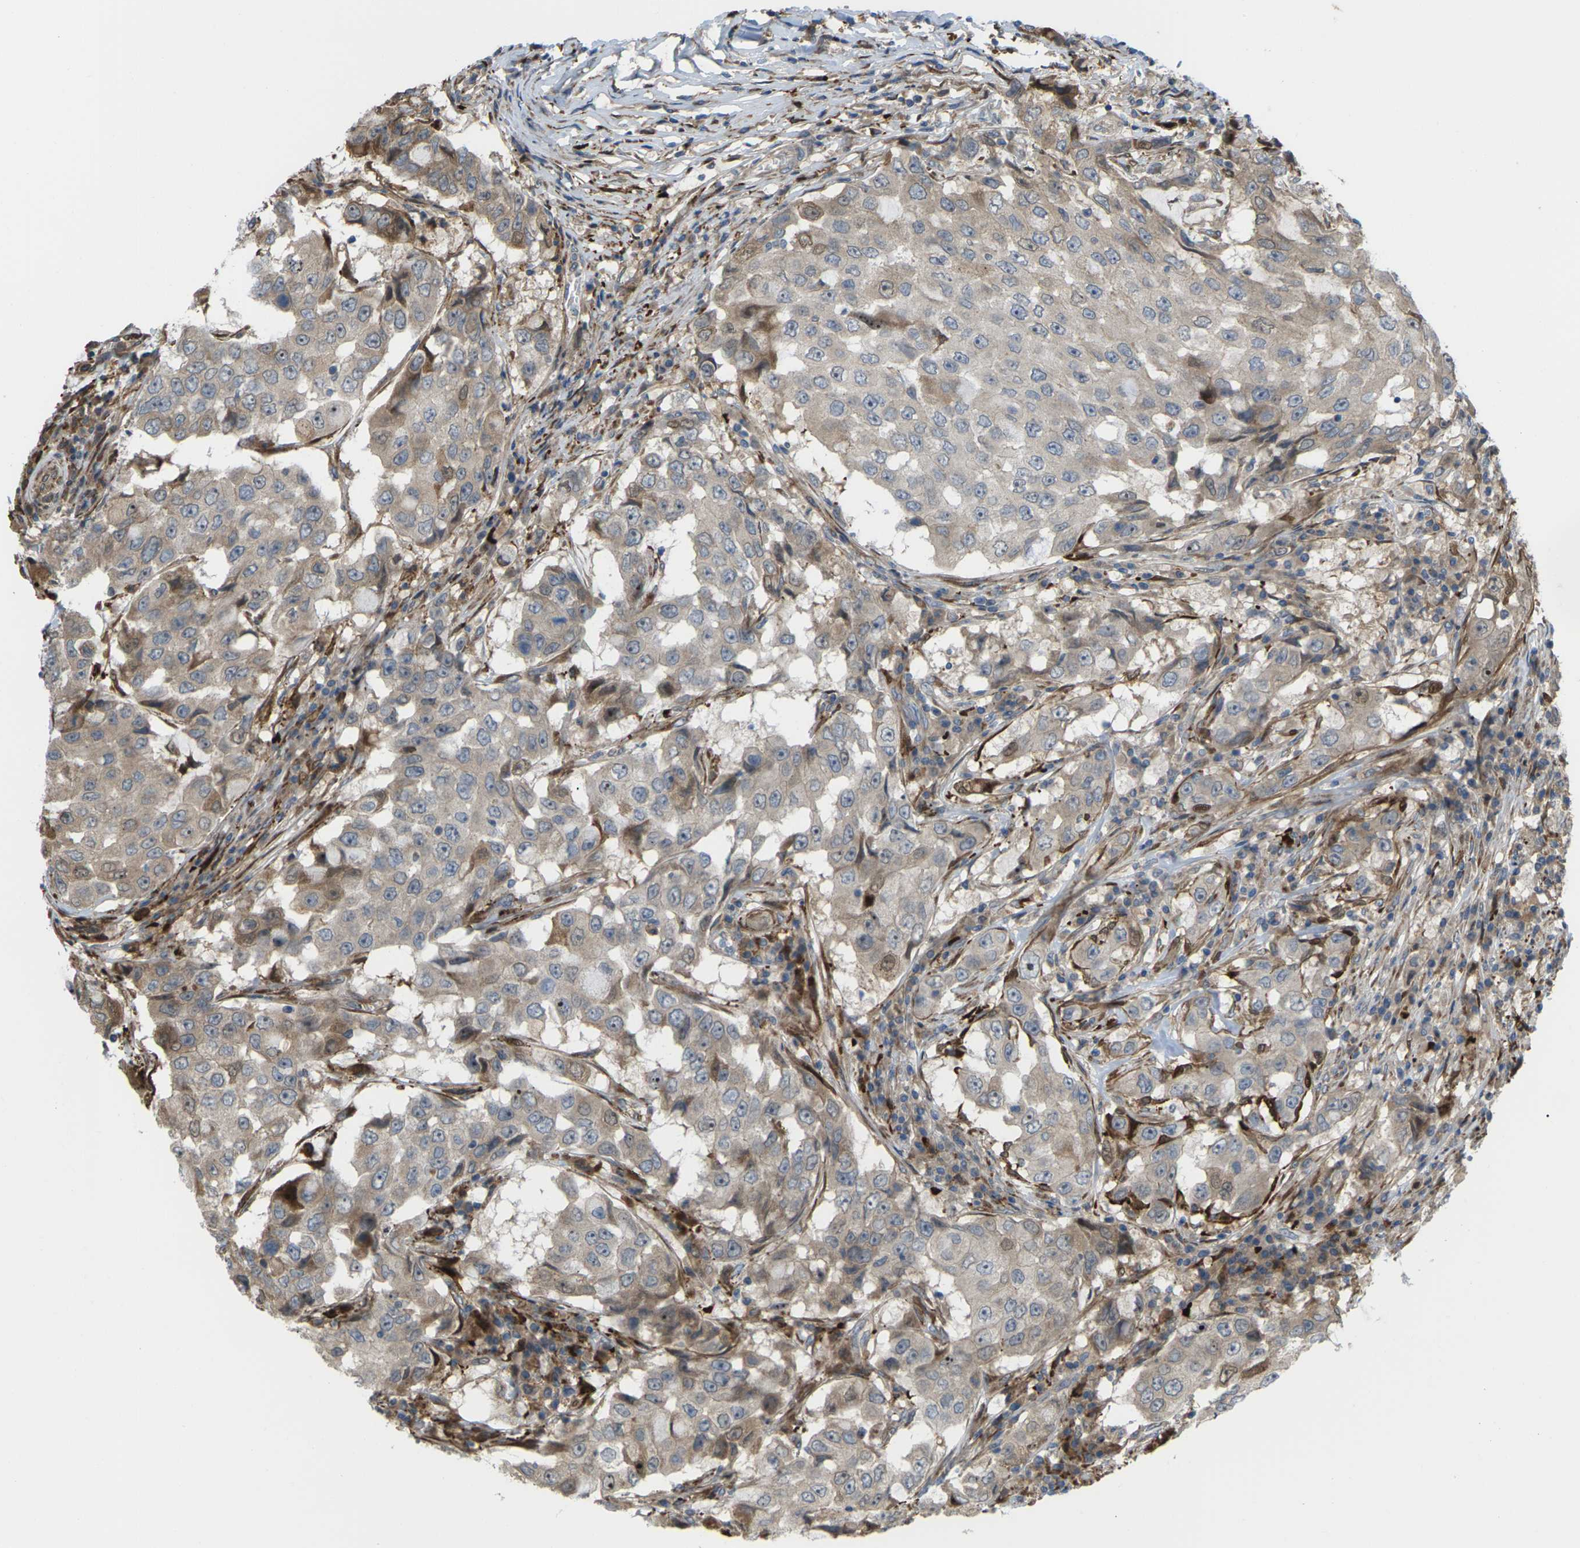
{"staining": {"intensity": "moderate", "quantity": "25%-75%", "location": "cytoplasmic/membranous,nuclear"}, "tissue": "breast cancer", "cell_type": "Tumor cells", "image_type": "cancer", "snomed": [{"axis": "morphology", "description": "Duct carcinoma"}, {"axis": "topography", "description": "Breast"}], "caption": "IHC micrograph of human breast cancer (invasive ductal carcinoma) stained for a protein (brown), which exhibits medium levels of moderate cytoplasmic/membranous and nuclear expression in about 25%-75% of tumor cells.", "gene": "ROBO1", "patient": {"sex": "female", "age": 27}}